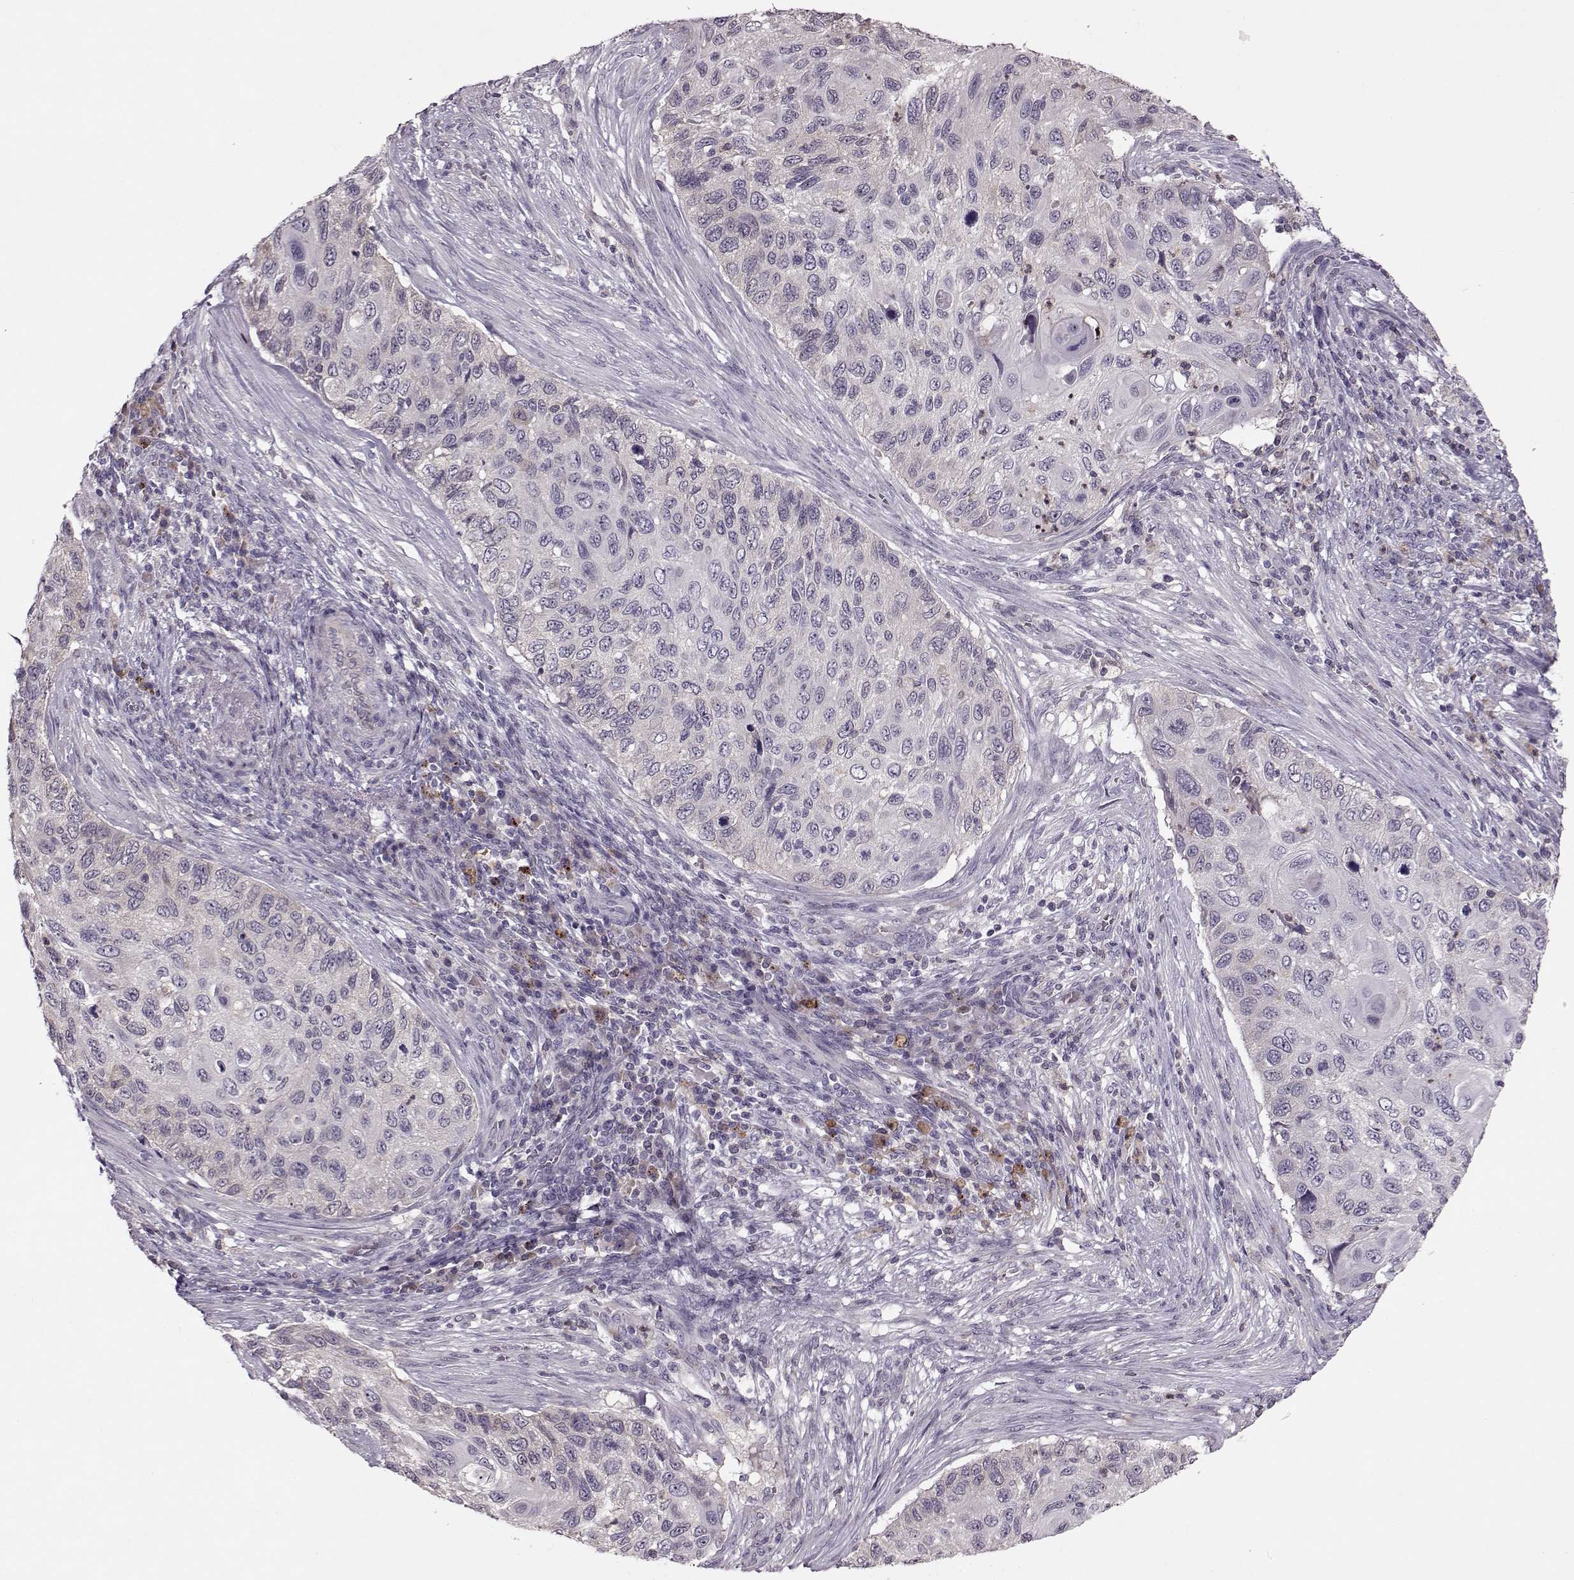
{"staining": {"intensity": "negative", "quantity": "none", "location": "none"}, "tissue": "cervical cancer", "cell_type": "Tumor cells", "image_type": "cancer", "snomed": [{"axis": "morphology", "description": "Squamous cell carcinoma, NOS"}, {"axis": "topography", "description": "Cervix"}], "caption": "Immunohistochemistry histopathology image of squamous cell carcinoma (cervical) stained for a protein (brown), which demonstrates no positivity in tumor cells.", "gene": "ACOT11", "patient": {"sex": "female", "age": 70}}